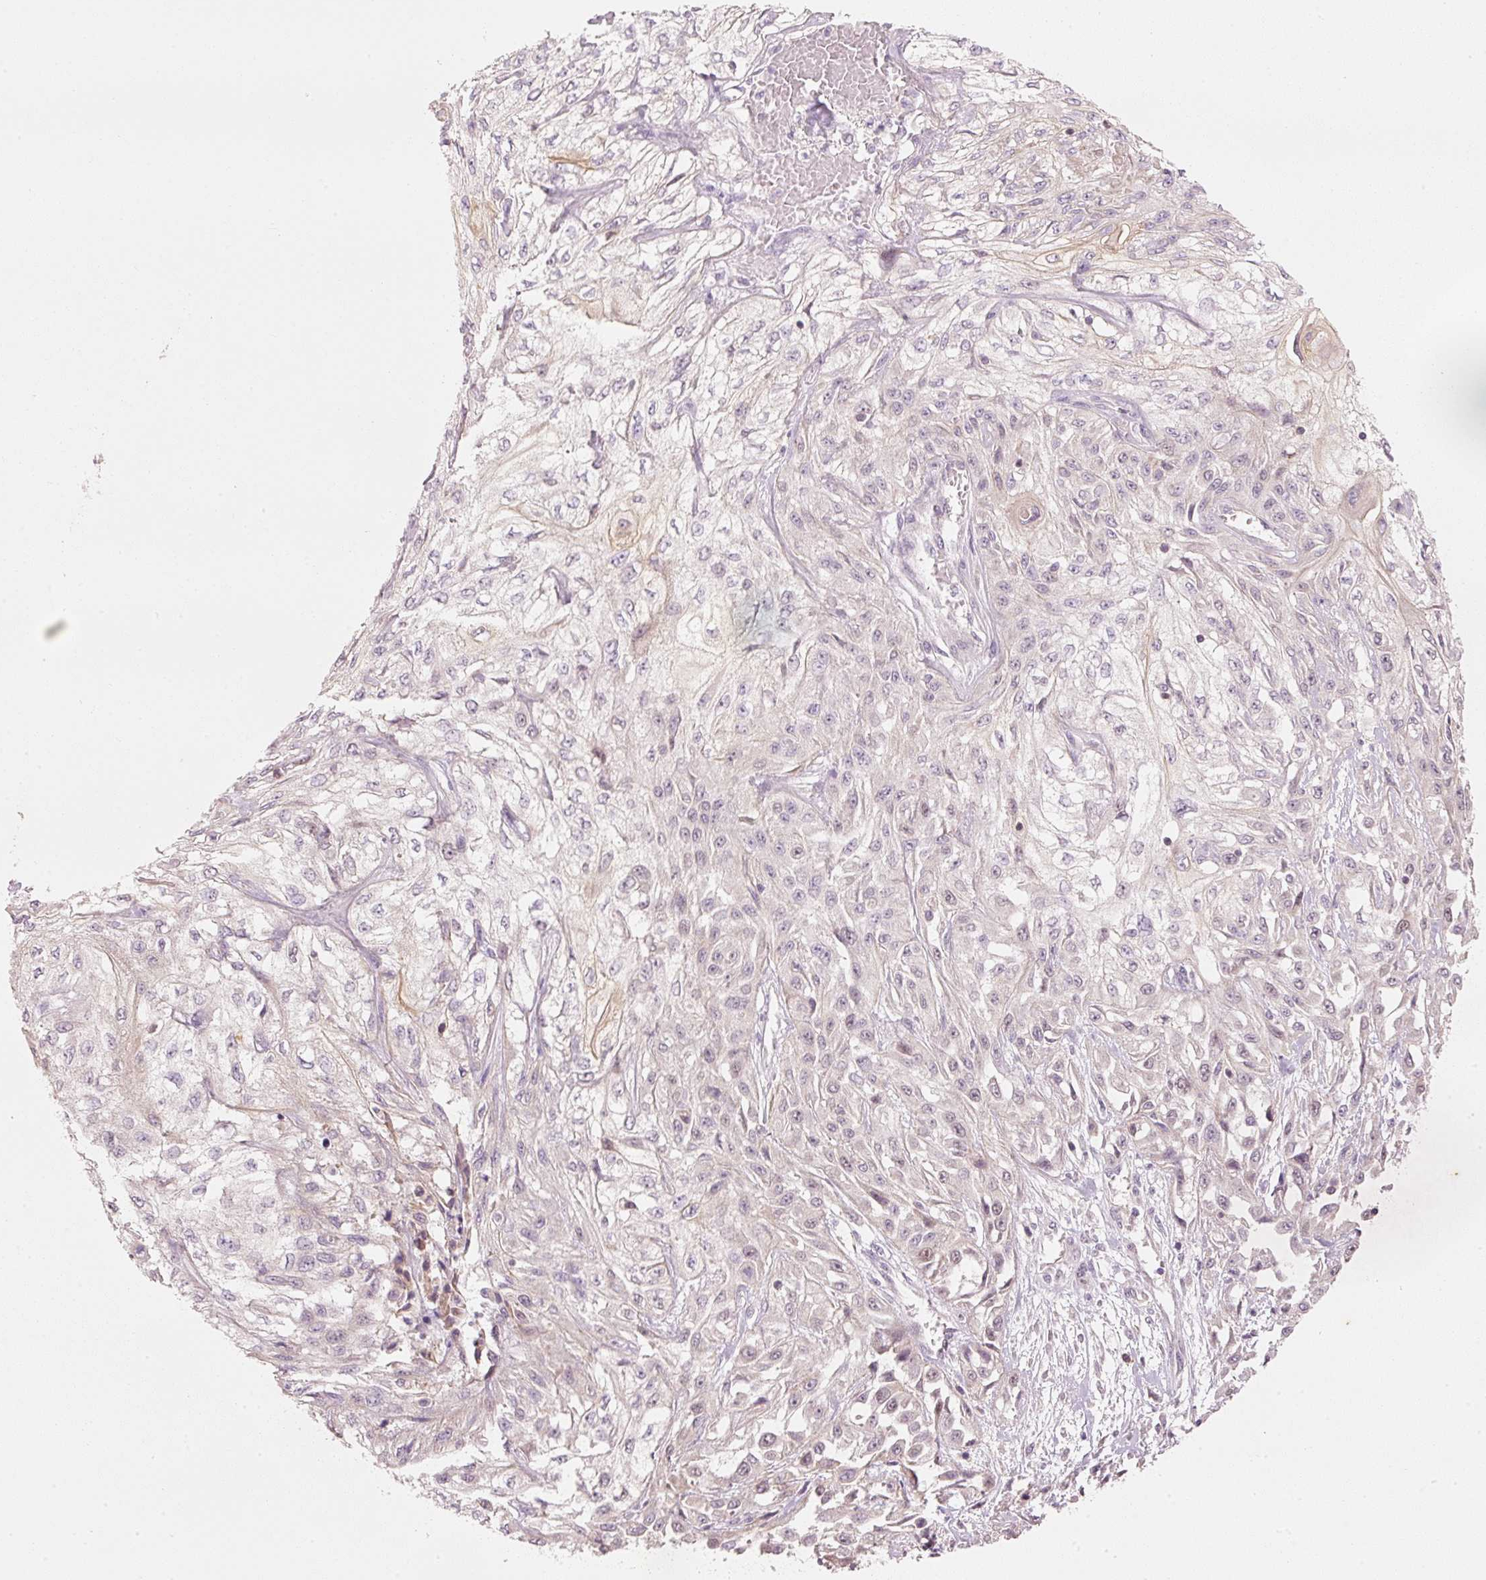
{"staining": {"intensity": "negative", "quantity": "none", "location": "none"}, "tissue": "skin cancer", "cell_type": "Tumor cells", "image_type": "cancer", "snomed": [{"axis": "morphology", "description": "Squamous cell carcinoma, NOS"}, {"axis": "morphology", "description": "Squamous cell carcinoma, metastatic, NOS"}, {"axis": "topography", "description": "Skin"}, {"axis": "topography", "description": "Lymph node"}], "caption": "A micrograph of human skin cancer is negative for staining in tumor cells.", "gene": "TREX2", "patient": {"sex": "male", "age": 75}}